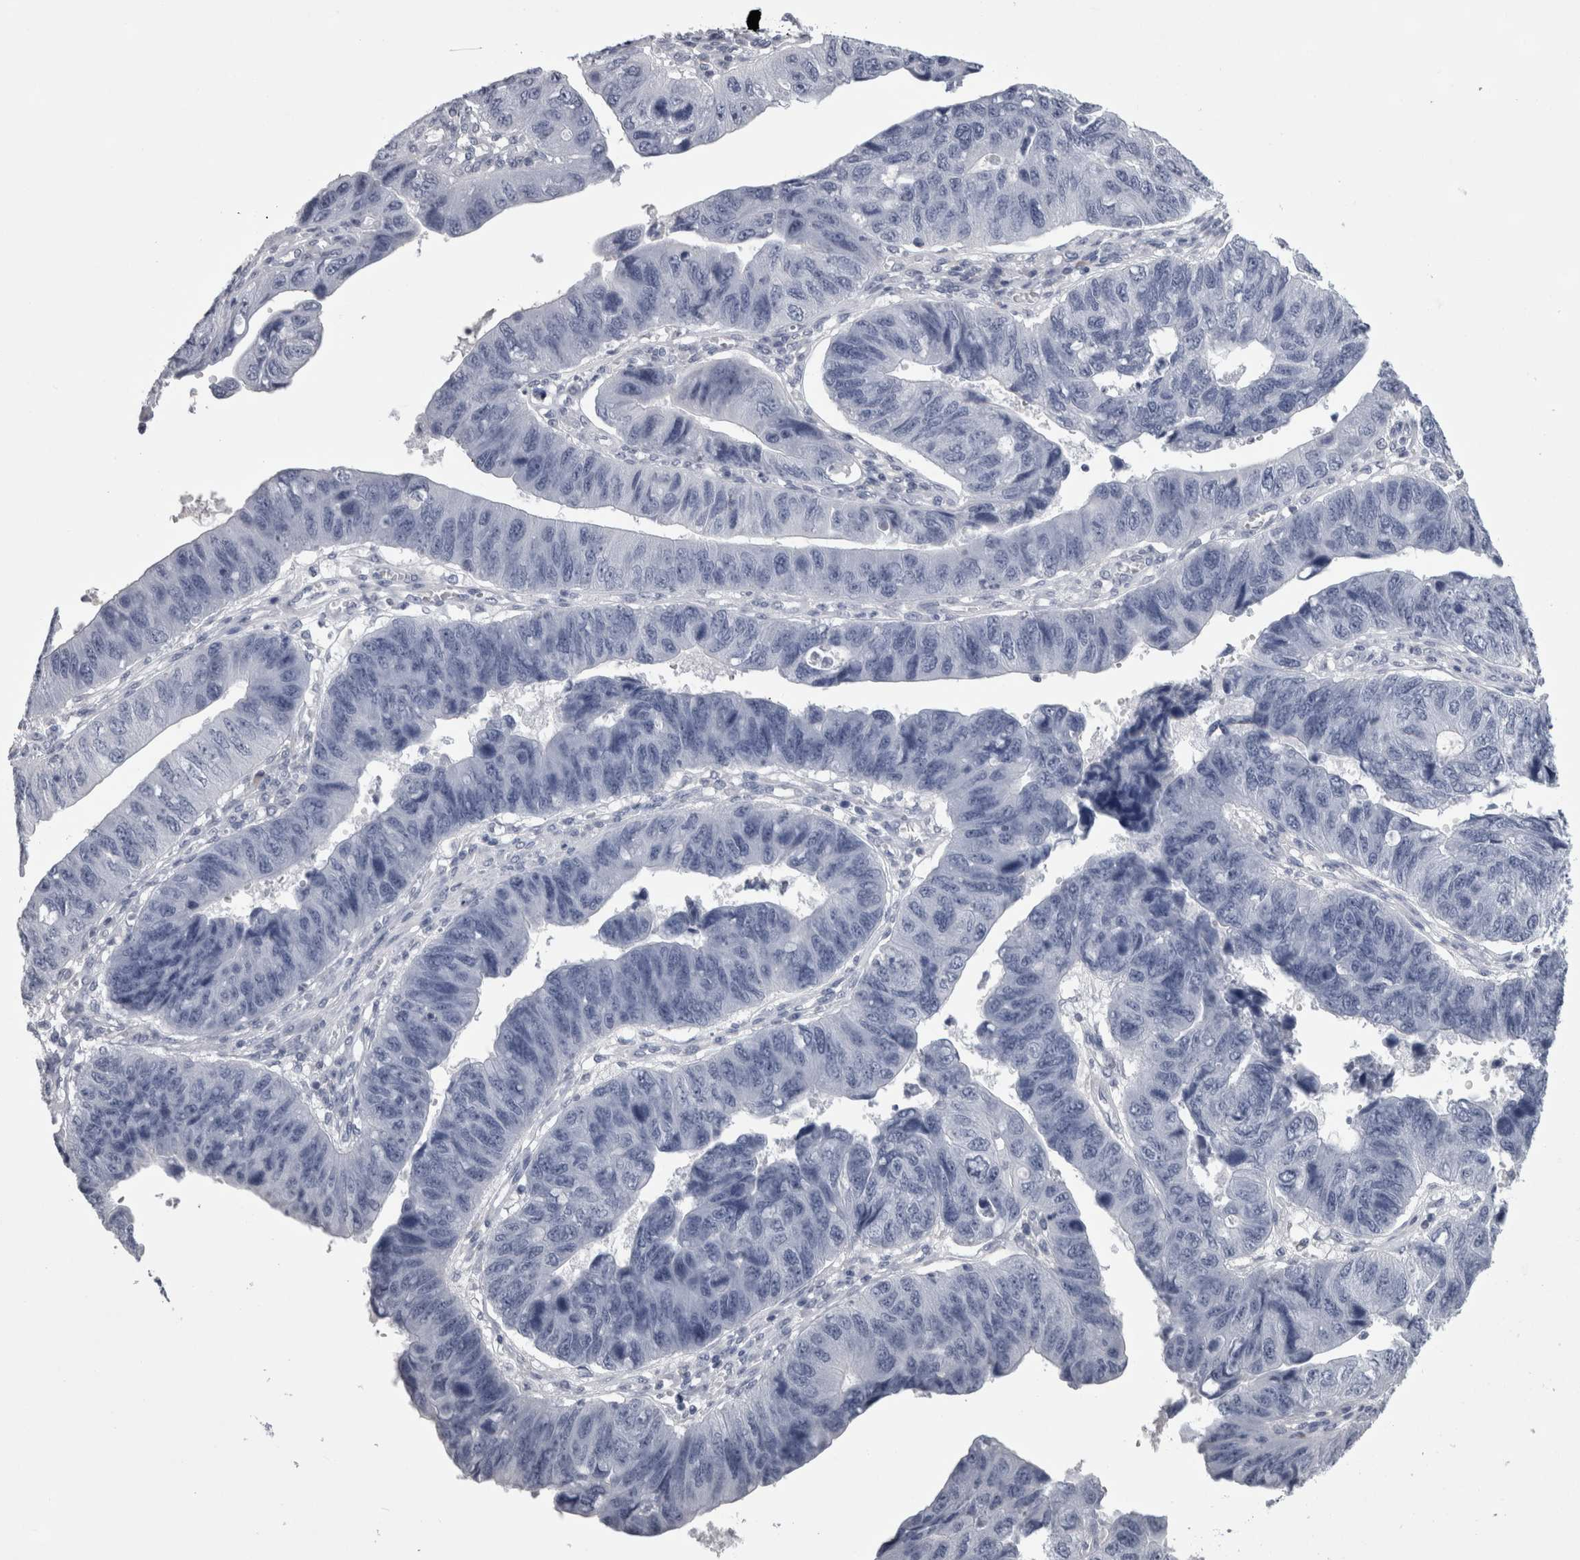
{"staining": {"intensity": "negative", "quantity": "none", "location": "none"}, "tissue": "stomach cancer", "cell_type": "Tumor cells", "image_type": "cancer", "snomed": [{"axis": "morphology", "description": "Adenocarcinoma, NOS"}, {"axis": "topography", "description": "Stomach"}], "caption": "This photomicrograph is of stomach cancer stained with immunohistochemistry to label a protein in brown with the nuclei are counter-stained blue. There is no expression in tumor cells.", "gene": "AFMID", "patient": {"sex": "male", "age": 59}}